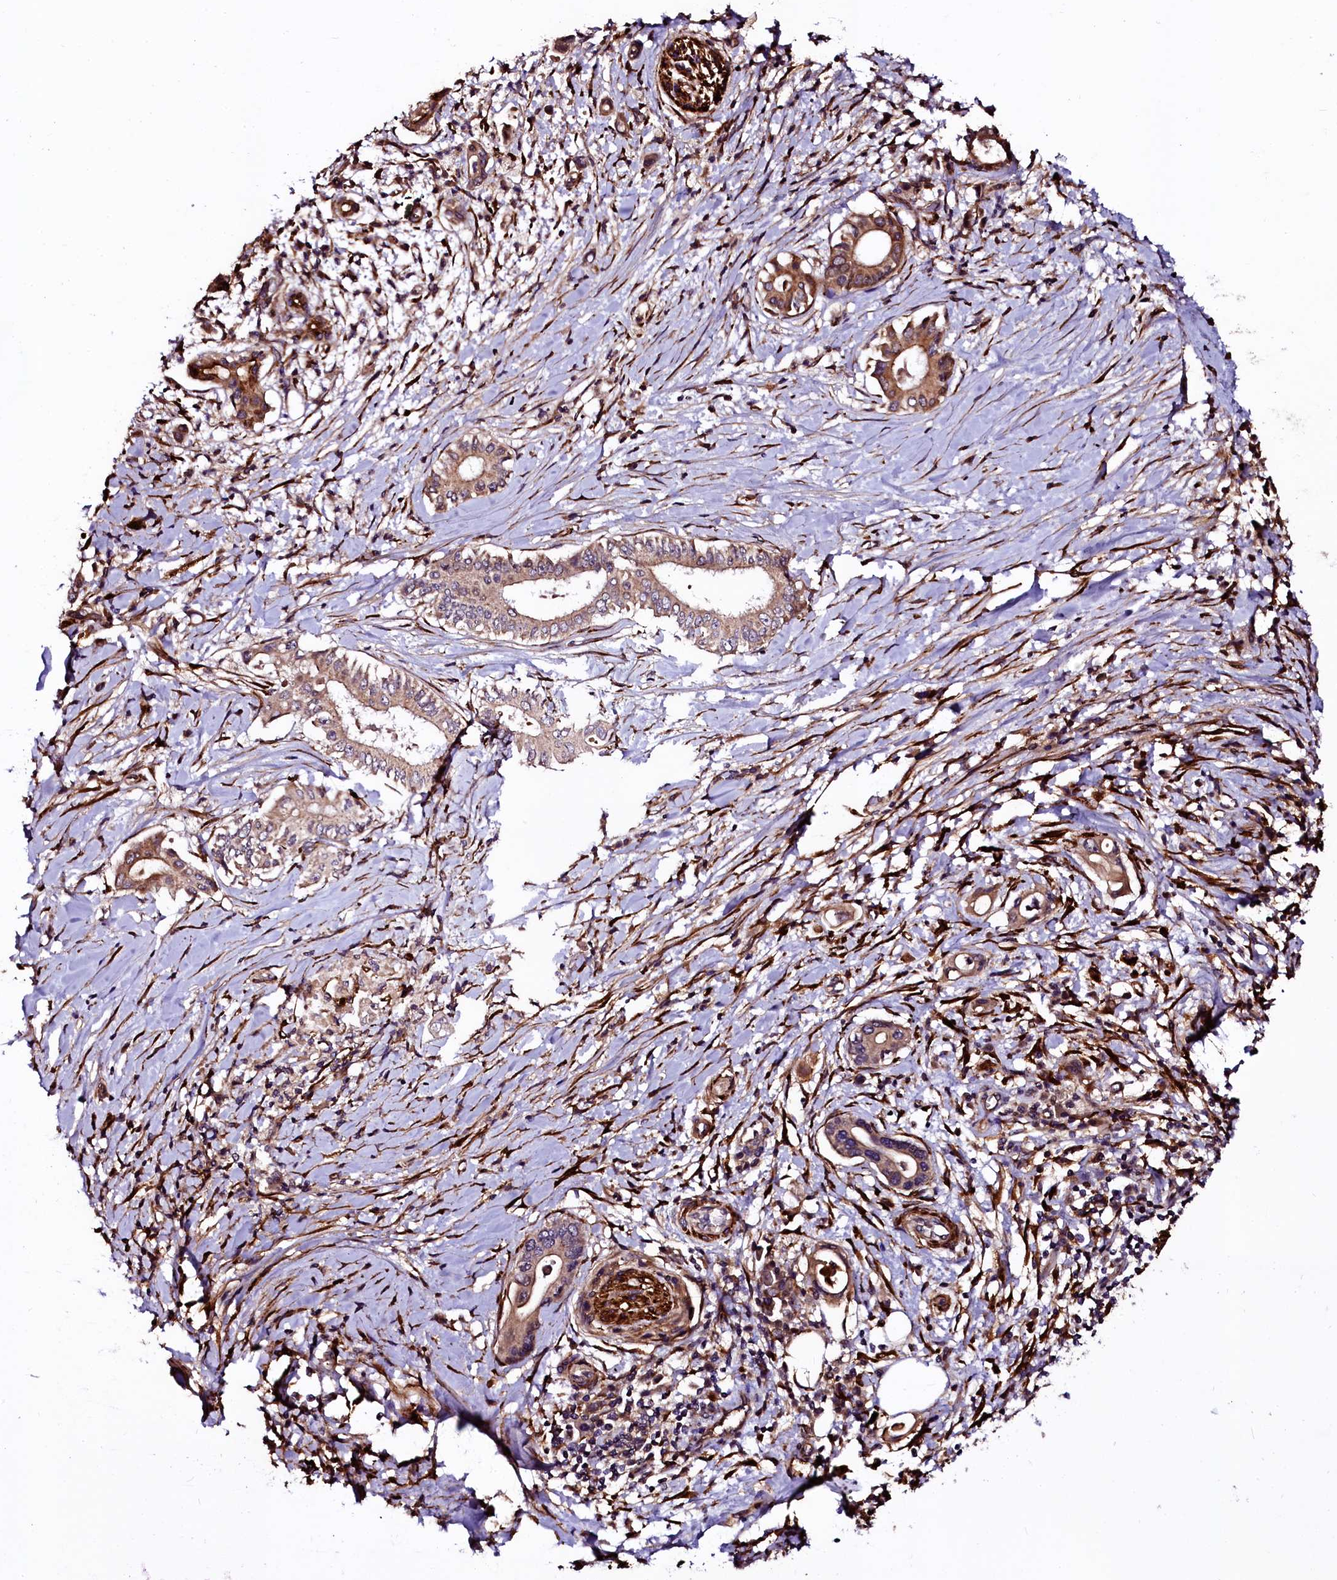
{"staining": {"intensity": "moderate", "quantity": ">75%", "location": "cytoplasmic/membranous"}, "tissue": "pancreatic cancer", "cell_type": "Tumor cells", "image_type": "cancer", "snomed": [{"axis": "morphology", "description": "Adenocarcinoma, NOS"}, {"axis": "topography", "description": "Pancreas"}], "caption": "Immunohistochemistry (IHC) micrograph of pancreatic adenocarcinoma stained for a protein (brown), which exhibits medium levels of moderate cytoplasmic/membranous expression in about >75% of tumor cells.", "gene": "N4BP1", "patient": {"sex": "female", "age": 66}}